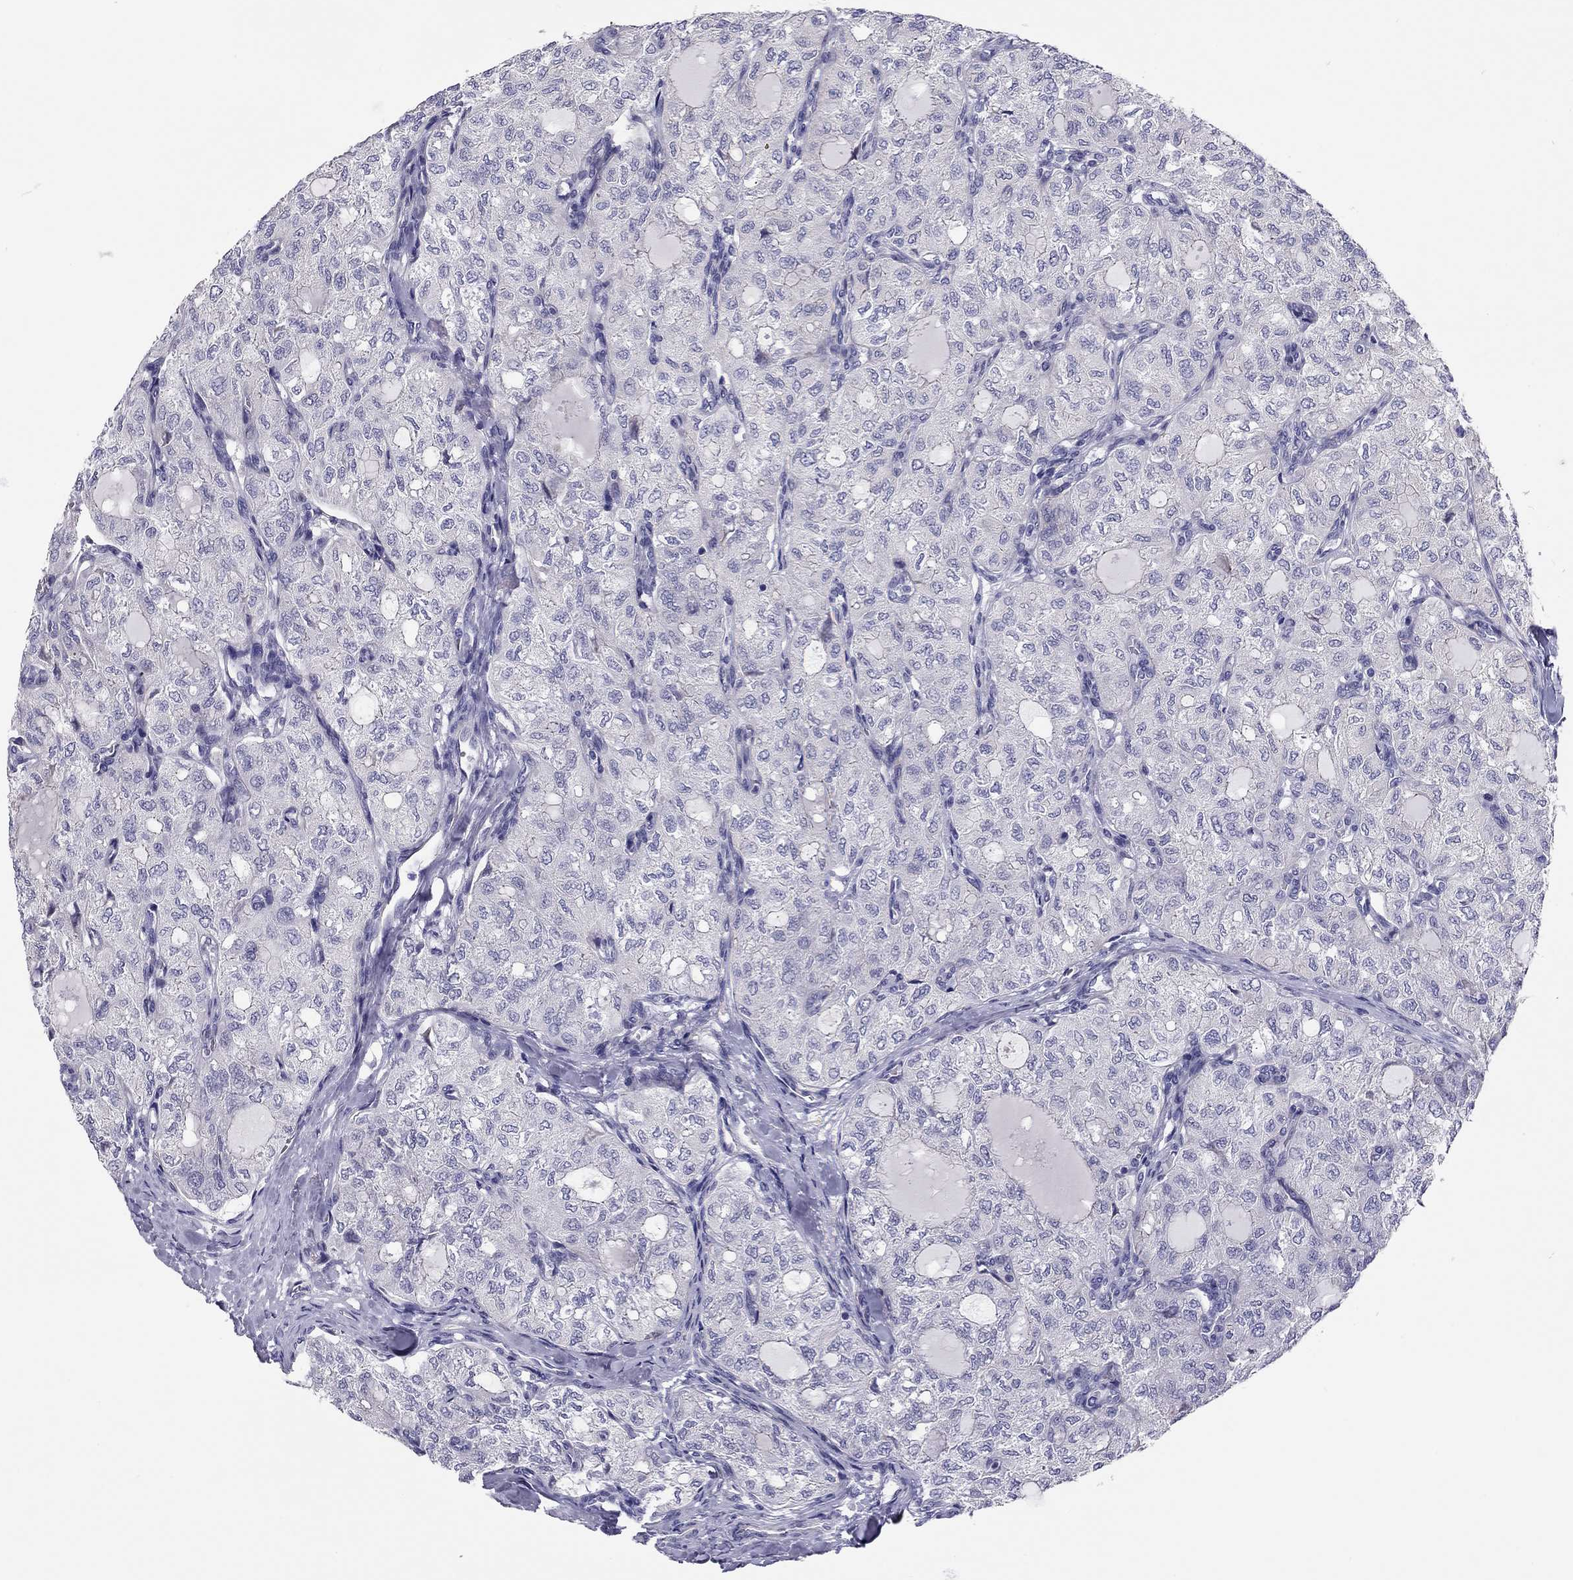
{"staining": {"intensity": "negative", "quantity": "none", "location": "none"}, "tissue": "thyroid cancer", "cell_type": "Tumor cells", "image_type": "cancer", "snomed": [{"axis": "morphology", "description": "Follicular adenoma carcinoma, NOS"}, {"axis": "topography", "description": "Thyroid gland"}], "caption": "Immunohistochemistry (IHC) micrograph of neoplastic tissue: thyroid follicular adenoma carcinoma stained with DAB (3,3'-diaminobenzidine) reveals no significant protein positivity in tumor cells.", "gene": "SCARB1", "patient": {"sex": "male", "age": 75}}